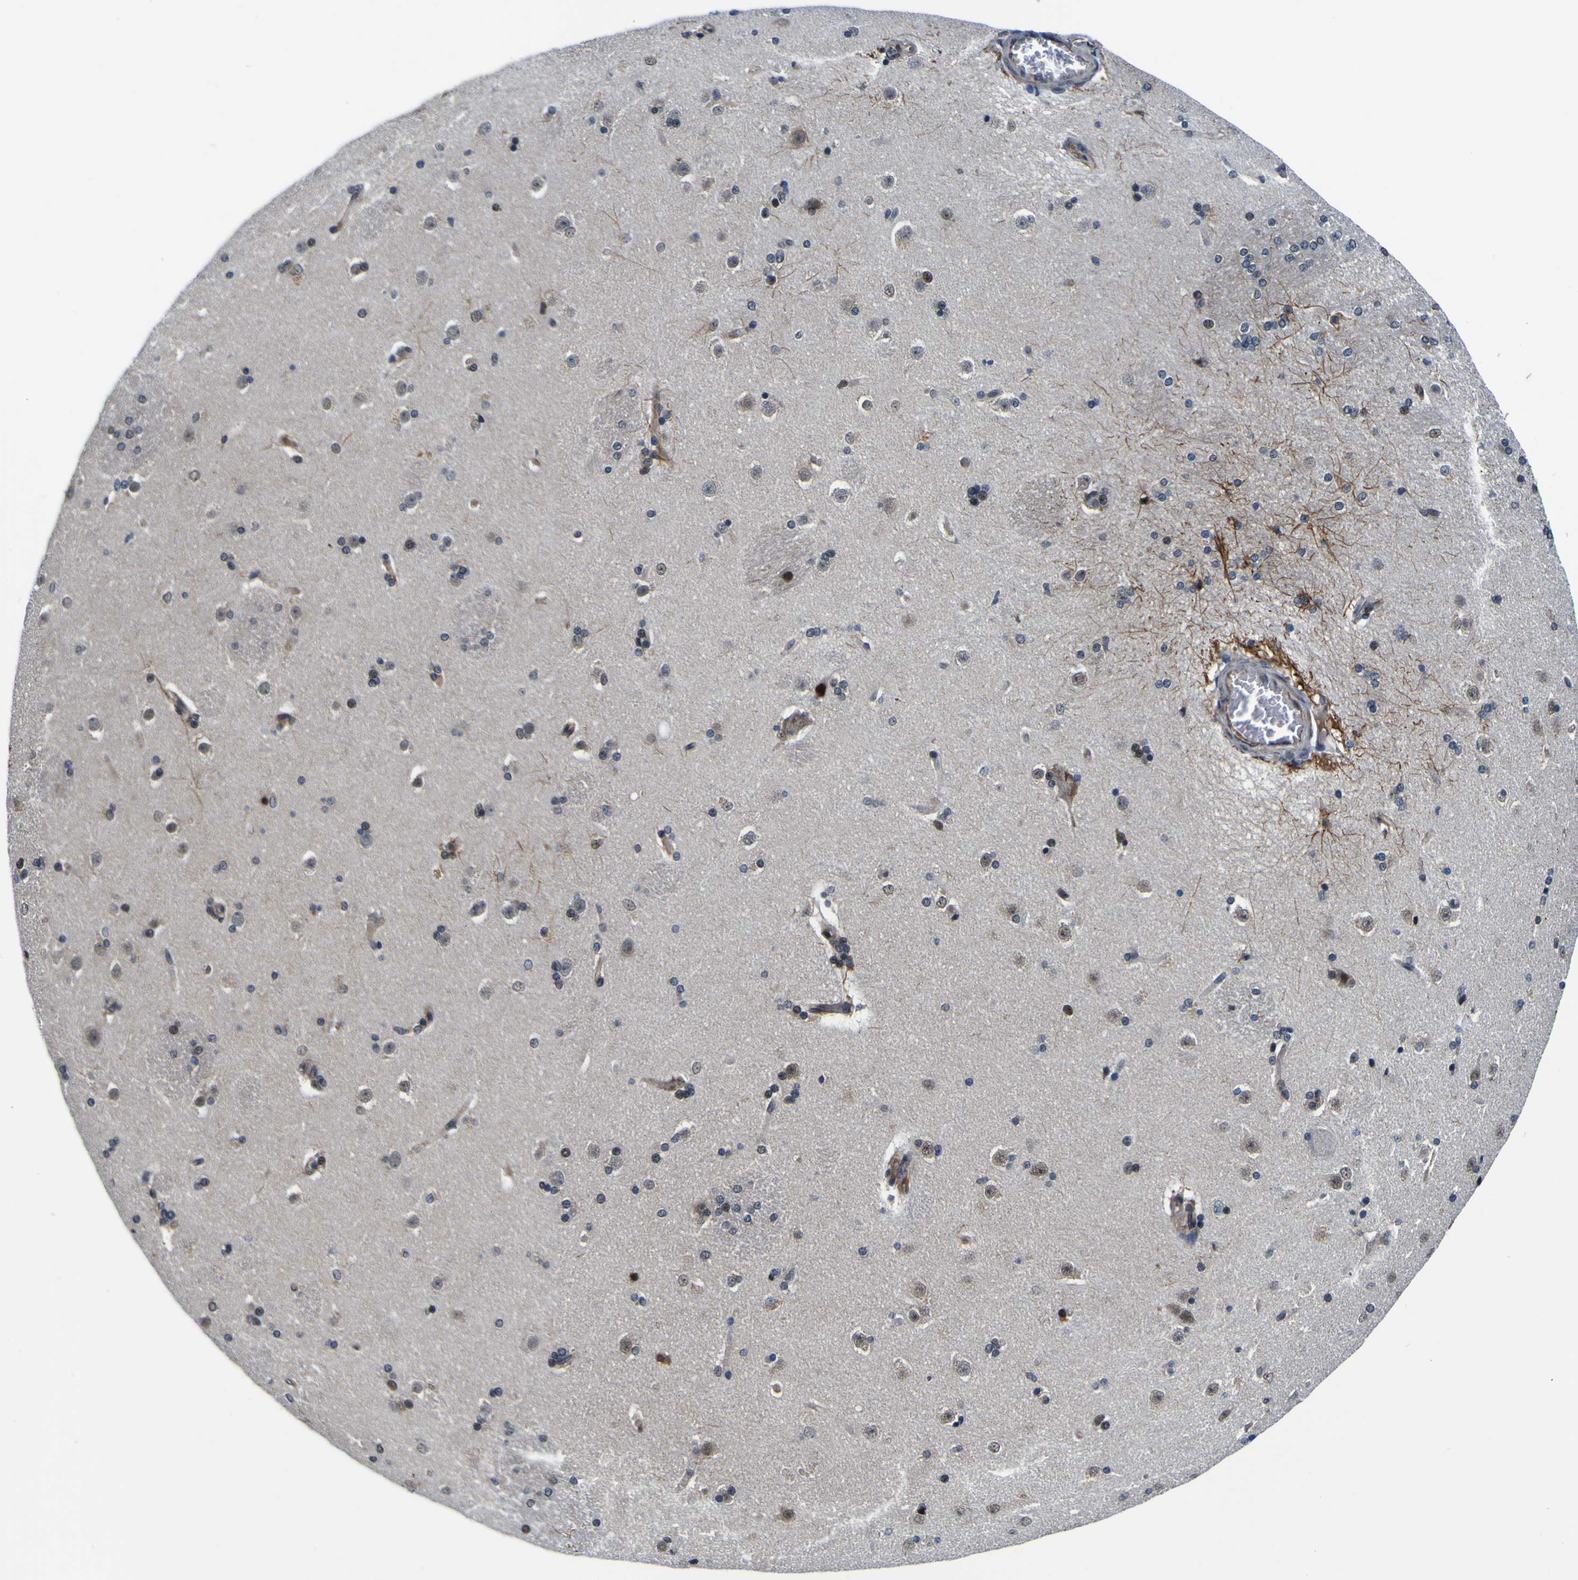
{"staining": {"intensity": "moderate", "quantity": "<25%", "location": "cytoplasmic/membranous"}, "tissue": "caudate", "cell_type": "Glial cells", "image_type": "normal", "snomed": [{"axis": "morphology", "description": "Normal tissue, NOS"}, {"axis": "topography", "description": "Lateral ventricle wall"}], "caption": "IHC micrograph of normal human caudate stained for a protein (brown), which reveals low levels of moderate cytoplasmic/membranous expression in about <25% of glial cells.", "gene": "POSTN", "patient": {"sex": "female", "age": 19}}